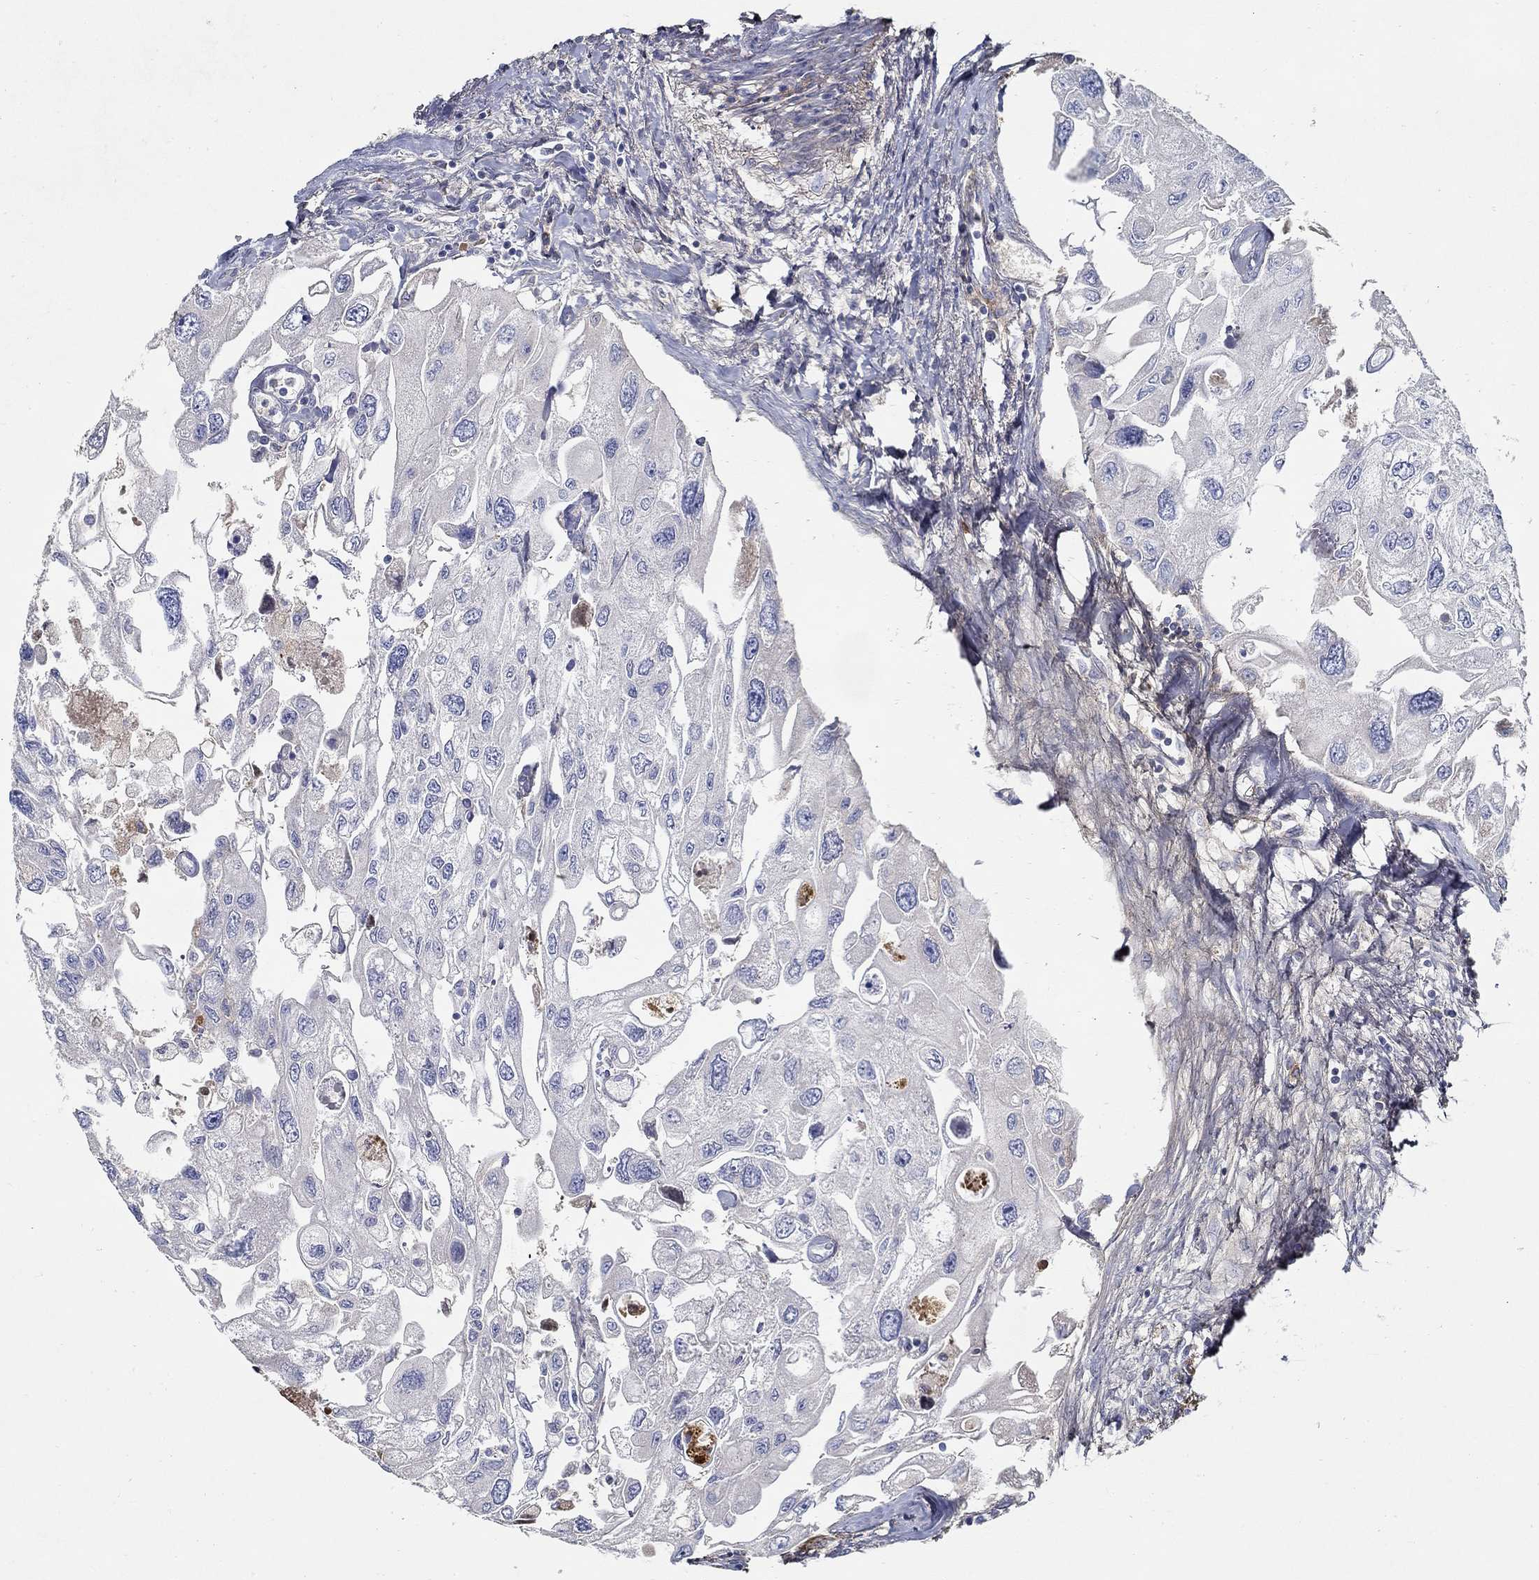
{"staining": {"intensity": "negative", "quantity": "none", "location": "none"}, "tissue": "urothelial cancer", "cell_type": "Tumor cells", "image_type": "cancer", "snomed": [{"axis": "morphology", "description": "Urothelial carcinoma, High grade"}, {"axis": "topography", "description": "Urinary bladder"}], "caption": "A micrograph of human urothelial cancer is negative for staining in tumor cells.", "gene": "TGFBI", "patient": {"sex": "male", "age": 59}}